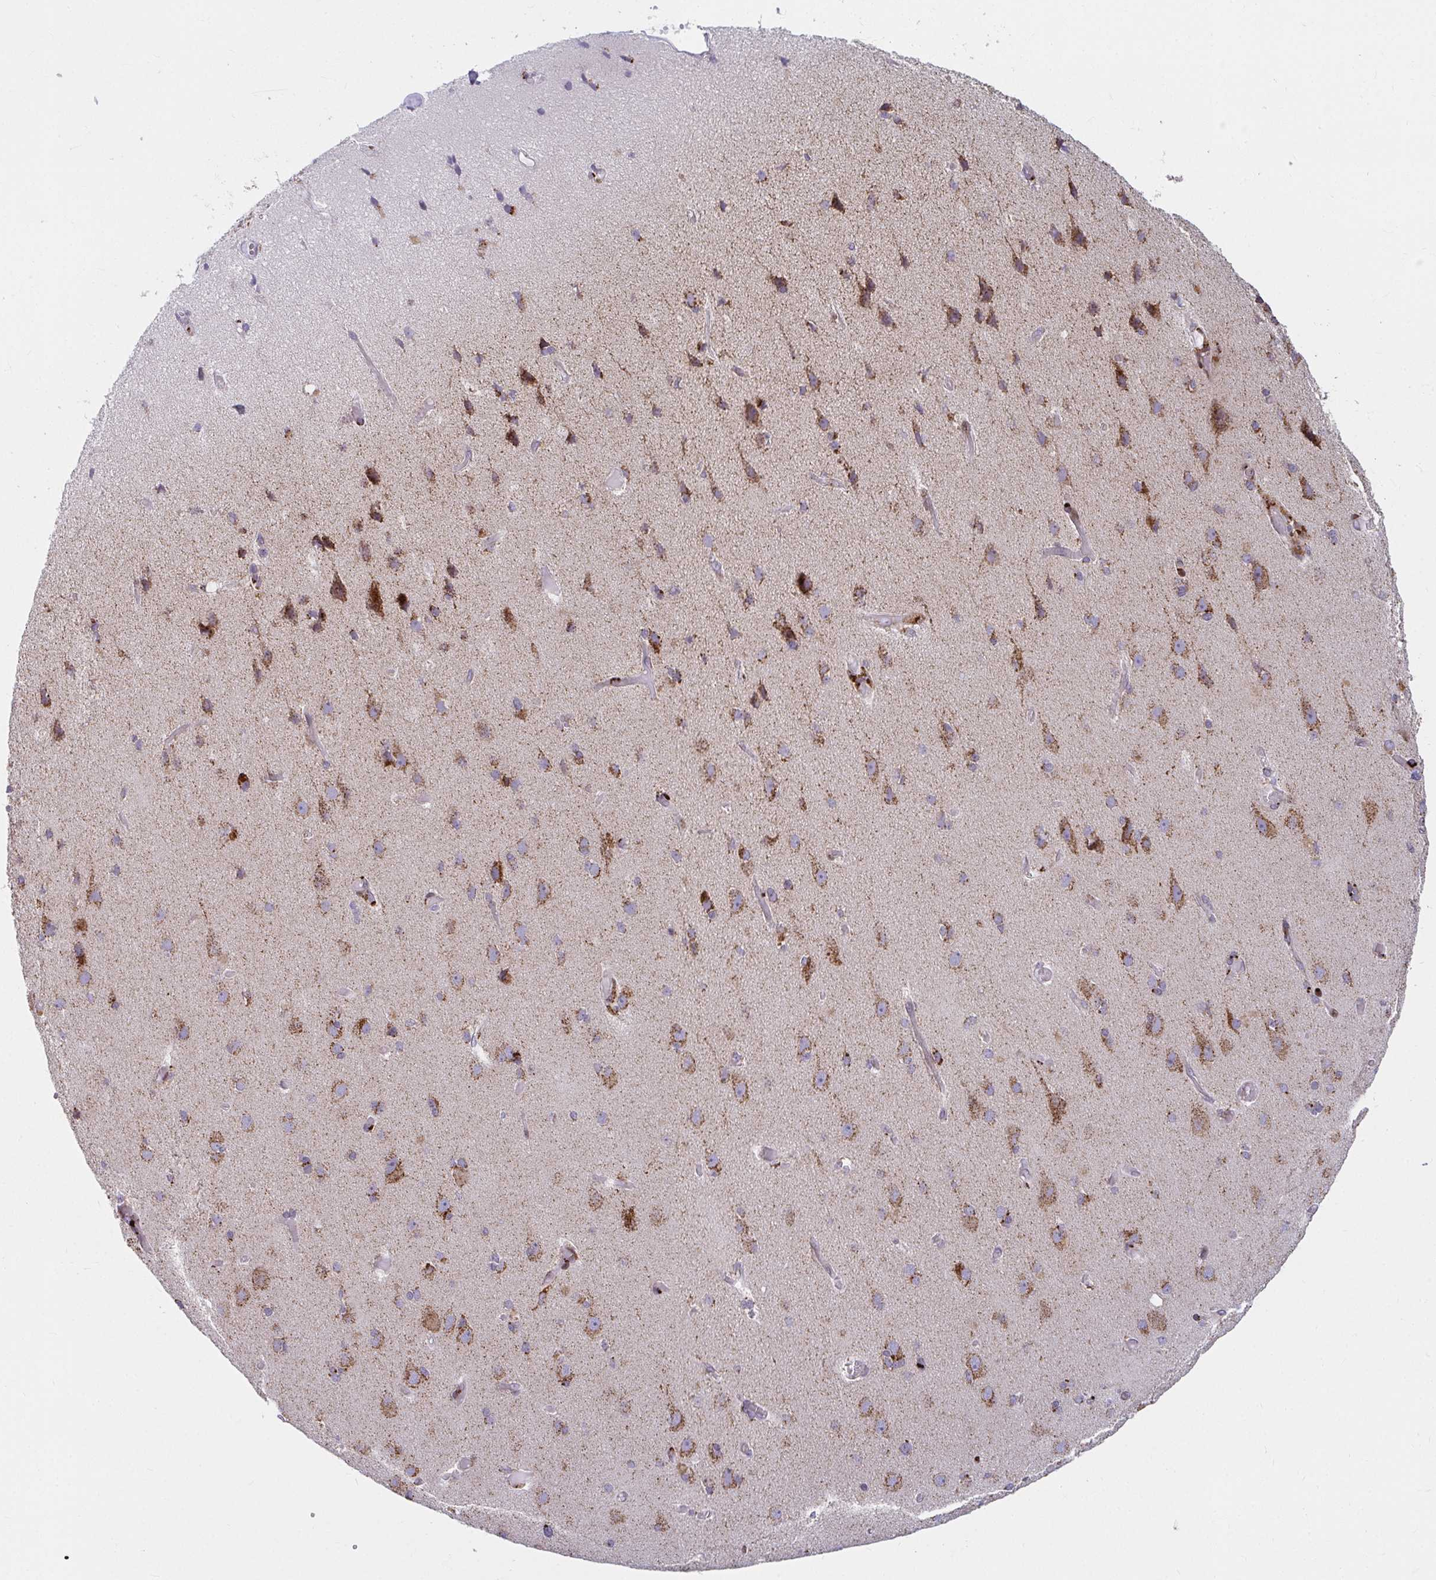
{"staining": {"intensity": "negative", "quantity": "none", "location": "none"}, "tissue": "cerebral cortex", "cell_type": "Endothelial cells", "image_type": "normal", "snomed": [{"axis": "morphology", "description": "Normal tissue, NOS"}, {"axis": "morphology", "description": "Glioma, malignant, High grade"}, {"axis": "topography", "description": "Cerebral cortex"}], "caption": "Immunohistochemistry of unremarkable human cerebral cortex reveals no staining in endothelial cells.", "gene": "EXOC5", "patient": {"sex": "male", "age": 71}}